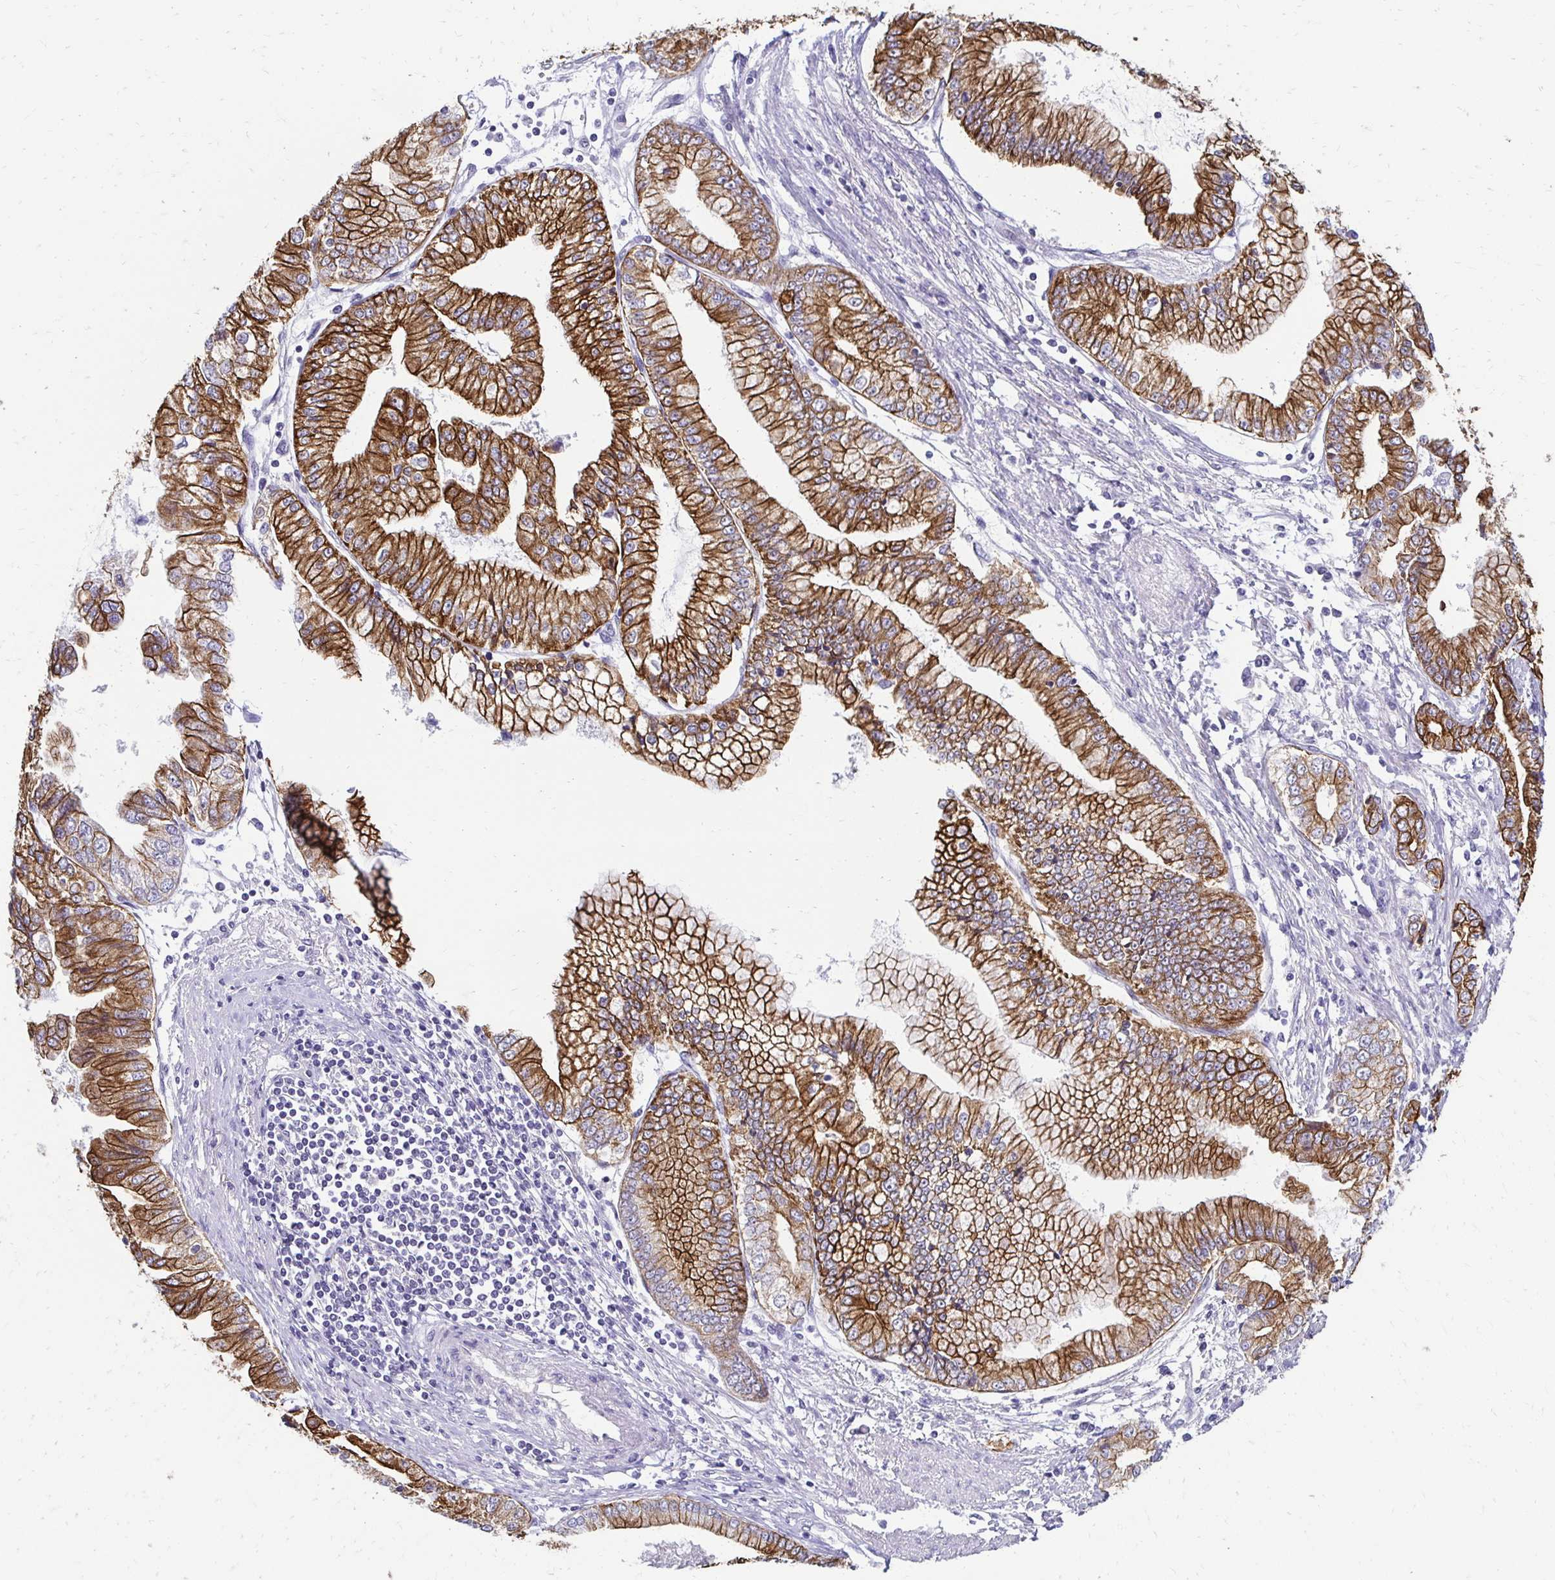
{"staining": {"intensity": "strong", "quantity": ">75%", "location": "cytoplasmic/membranous"}, "tissue": "stomach cancer", "cell_type": "Tumor cells", "image_type": "cancer", "snomed": [{"axis": "morphology", "description": "Adenocarcinoma, NOS"}, {"axis": "topography", "description": "Stomach, upper"}], "caption": "This is a histology image of immunohistochemistry (IHC) staining of stomach adenocarcinoma, which shows strong positivity in the cytoplasmic/membranous of tumor cells.", "gene": "C1QTNF2", "patient": {"sex": "female", "age": 74}}